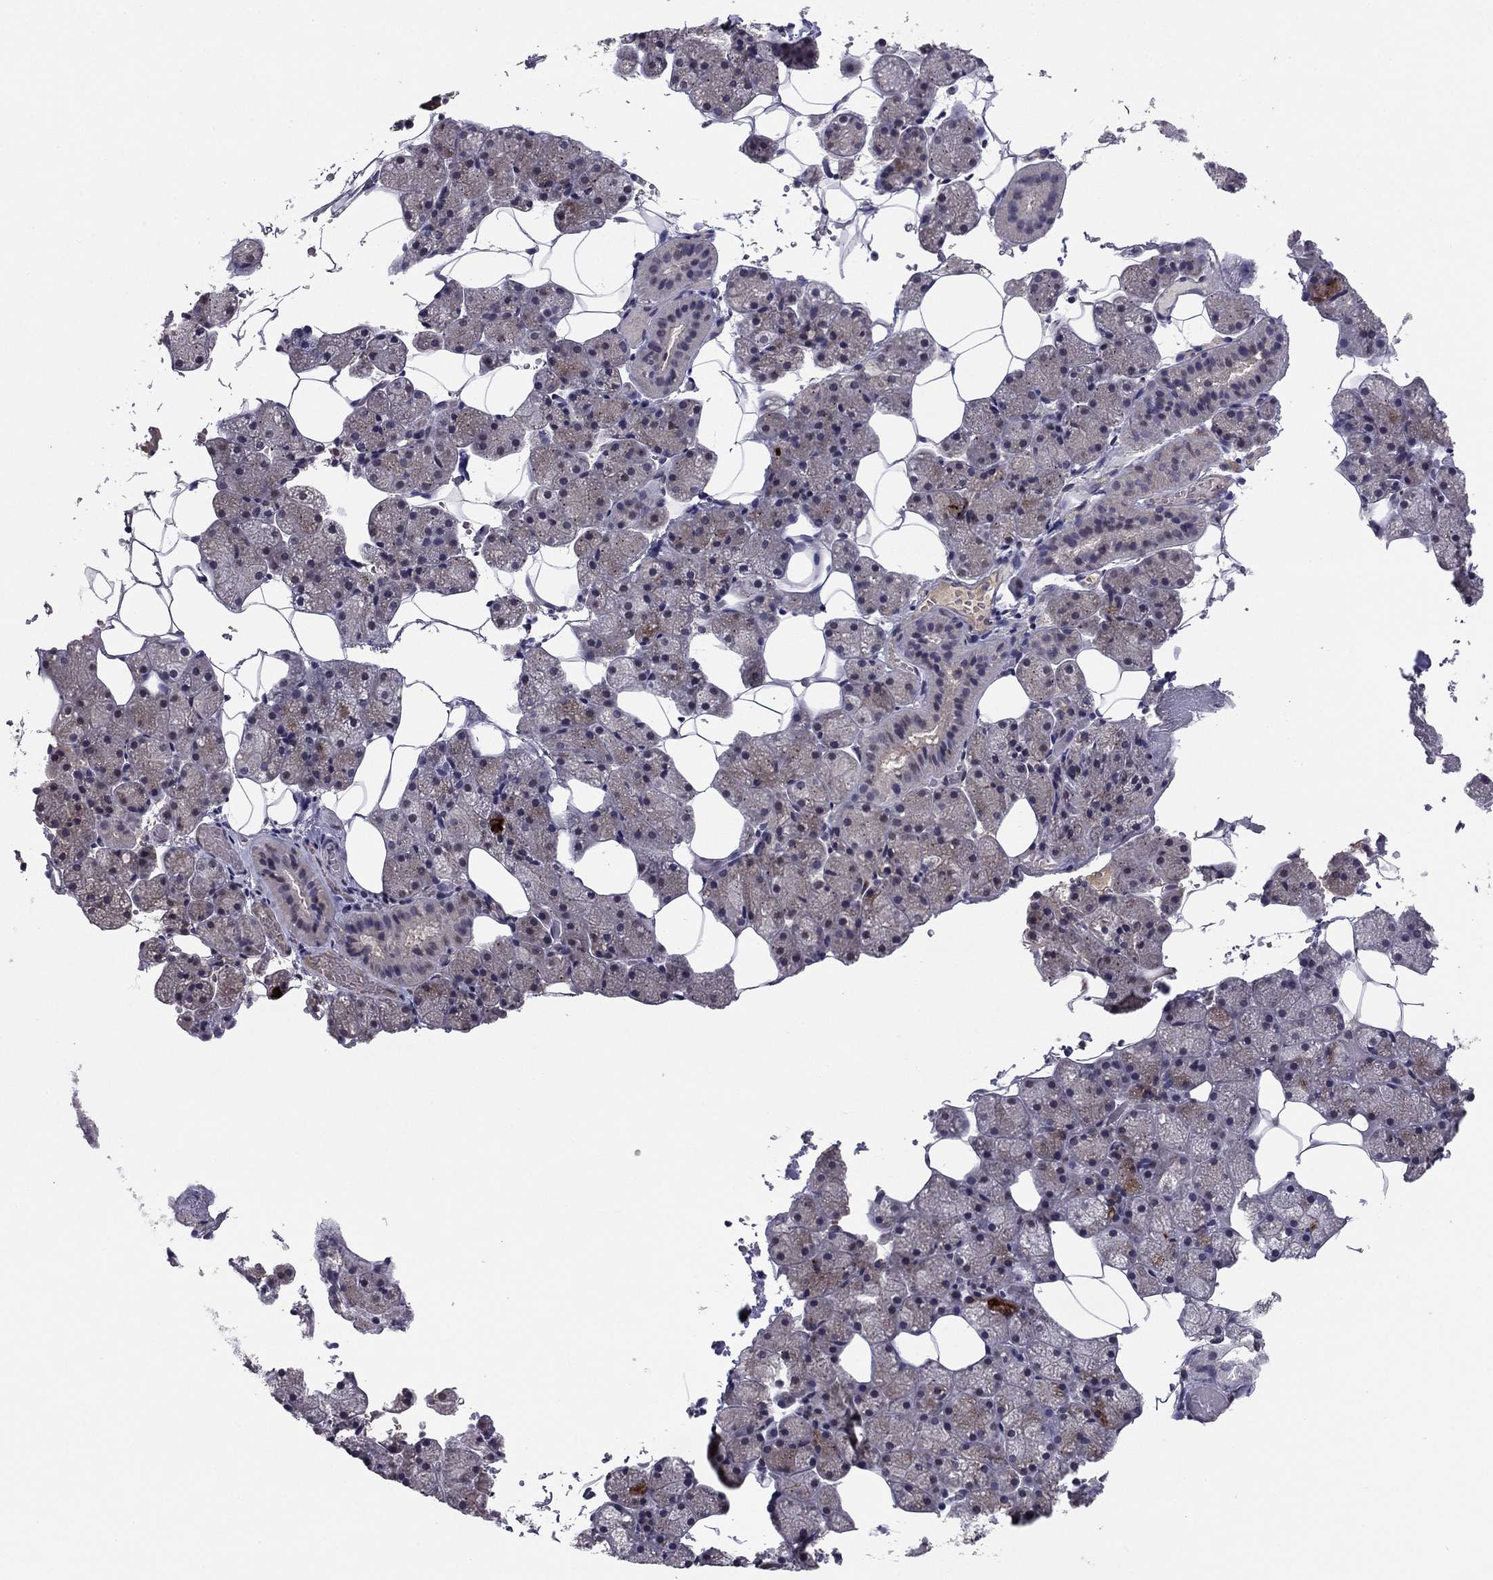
{"staining": {"intensity": "moderate", "quantity": "<25%", "location": "cytoplasmic/membranous"}, "tissue": "salivary gland", "cell_type": "Glandular cells", "image_type": "normal", "snomed": [{"axis": "morphology", "description": "Normal tissue, NOS"}, {"axis": "topography", "description": "Salivary gland"}], "caption": "Glandular cells reveal low levels of moderate cytoplasmic/membranous expression in approximately <25% of cells in benign human salivary gland. The protein is shown in brown color, while the nuclei are stained blue.", "gene": "HCN1", "patient": {"sex": "male", "age": 38}}